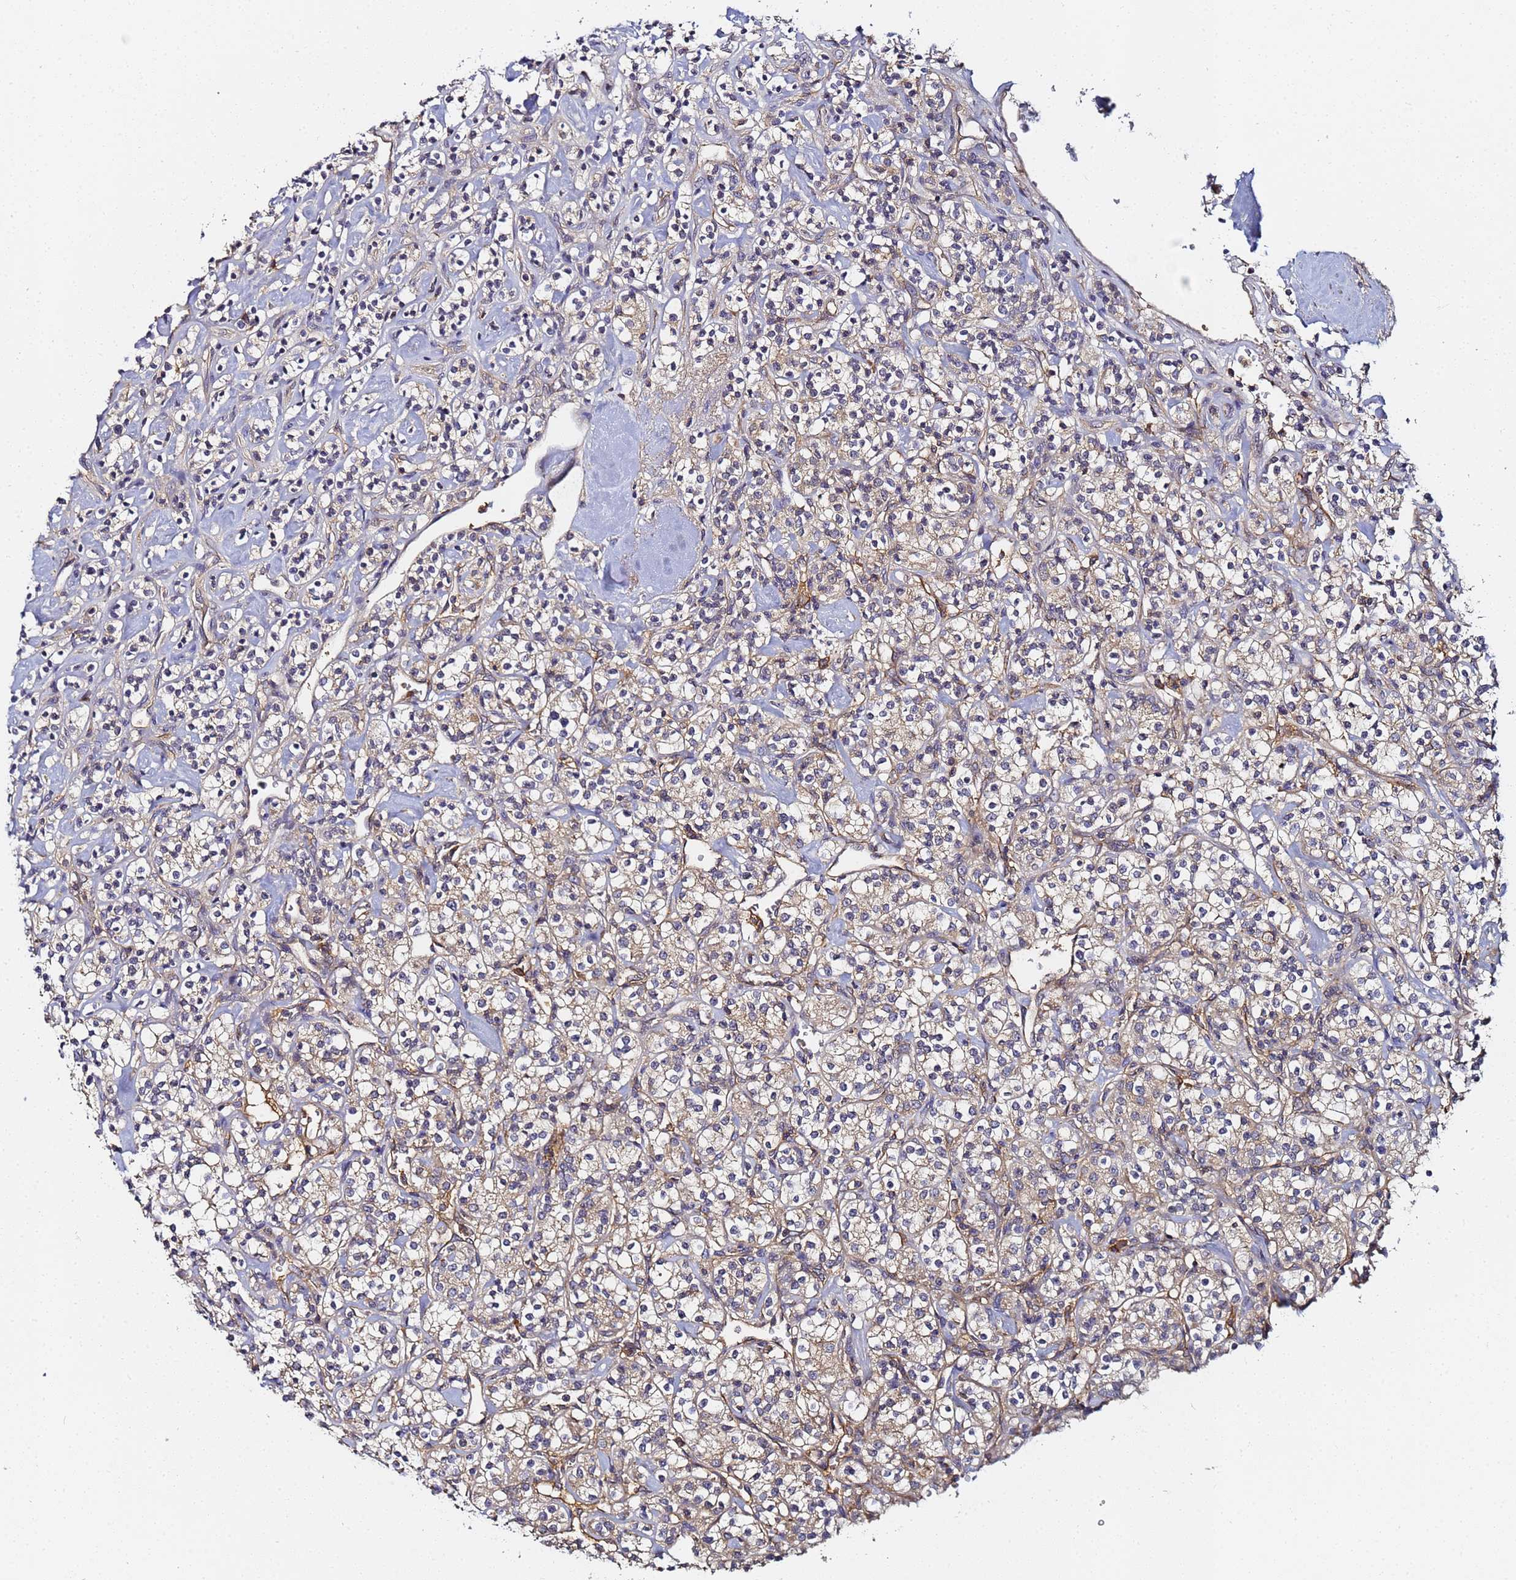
{"staining": {"intensity": "weak", "quantity": ">75%", "location": "cytoplasmic/membranous"}, "tissue": "renal cancer", "cell_type": "Tumor cells", "image_type": "cancer", "snomed": [{"axis": "morphology", "description": "Adenocarcinoma, NOS"}, {"axis": "topography", "description": "Kidney"}], "caption": "Human adenocarcinoma (renal) stained with a brown dye reveals weak cytoplasmic/membranous positive staining in about >75% of tumor cells.", "gene": "LRRC69", "patient": {"sex": "male", "age": 77}}